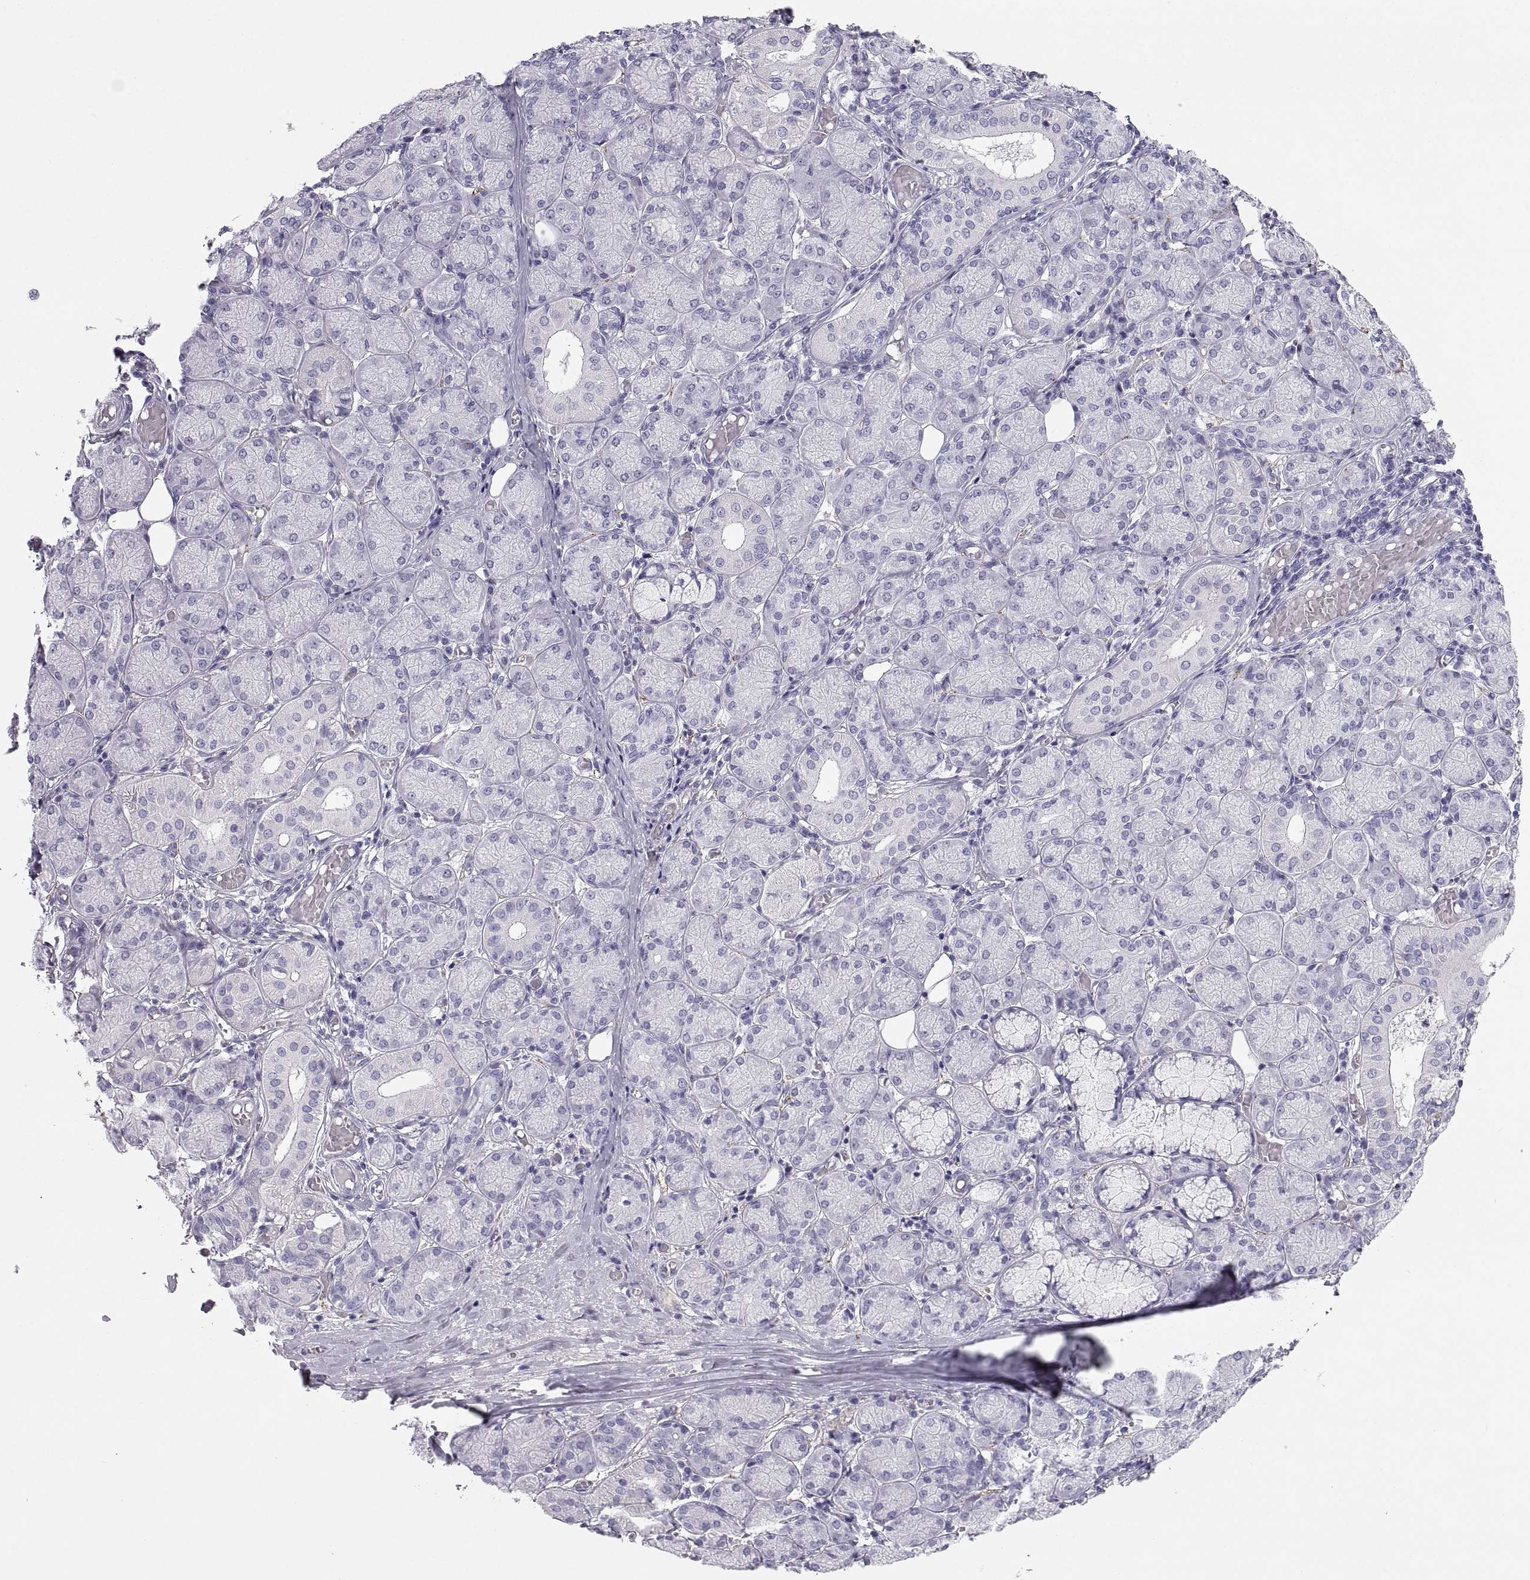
{"staining": {"intensity": "negative", "quantity": "none", "location": "none"}, "tissue": "salivary gland", "cell_type": "Glandular cells", "image_type": "normal", "snomed": [{"axis": "morphology", "description": "Normal tissue, NOS"}, {"axis": "topography", "description": "Salivary gland"}, {"axis": "topography", "description": "Peripheral nerve tissue"}], "caption": "Immunohistochemistry photomicrograph of benign salivary gland: salivary gland stained with DAB (3,3'-diaminobenzidine) exhibits no significant protein staining in glandular cells.", "gene": "PCSK1N", "patient": {"sex": "female", "age": 24}}